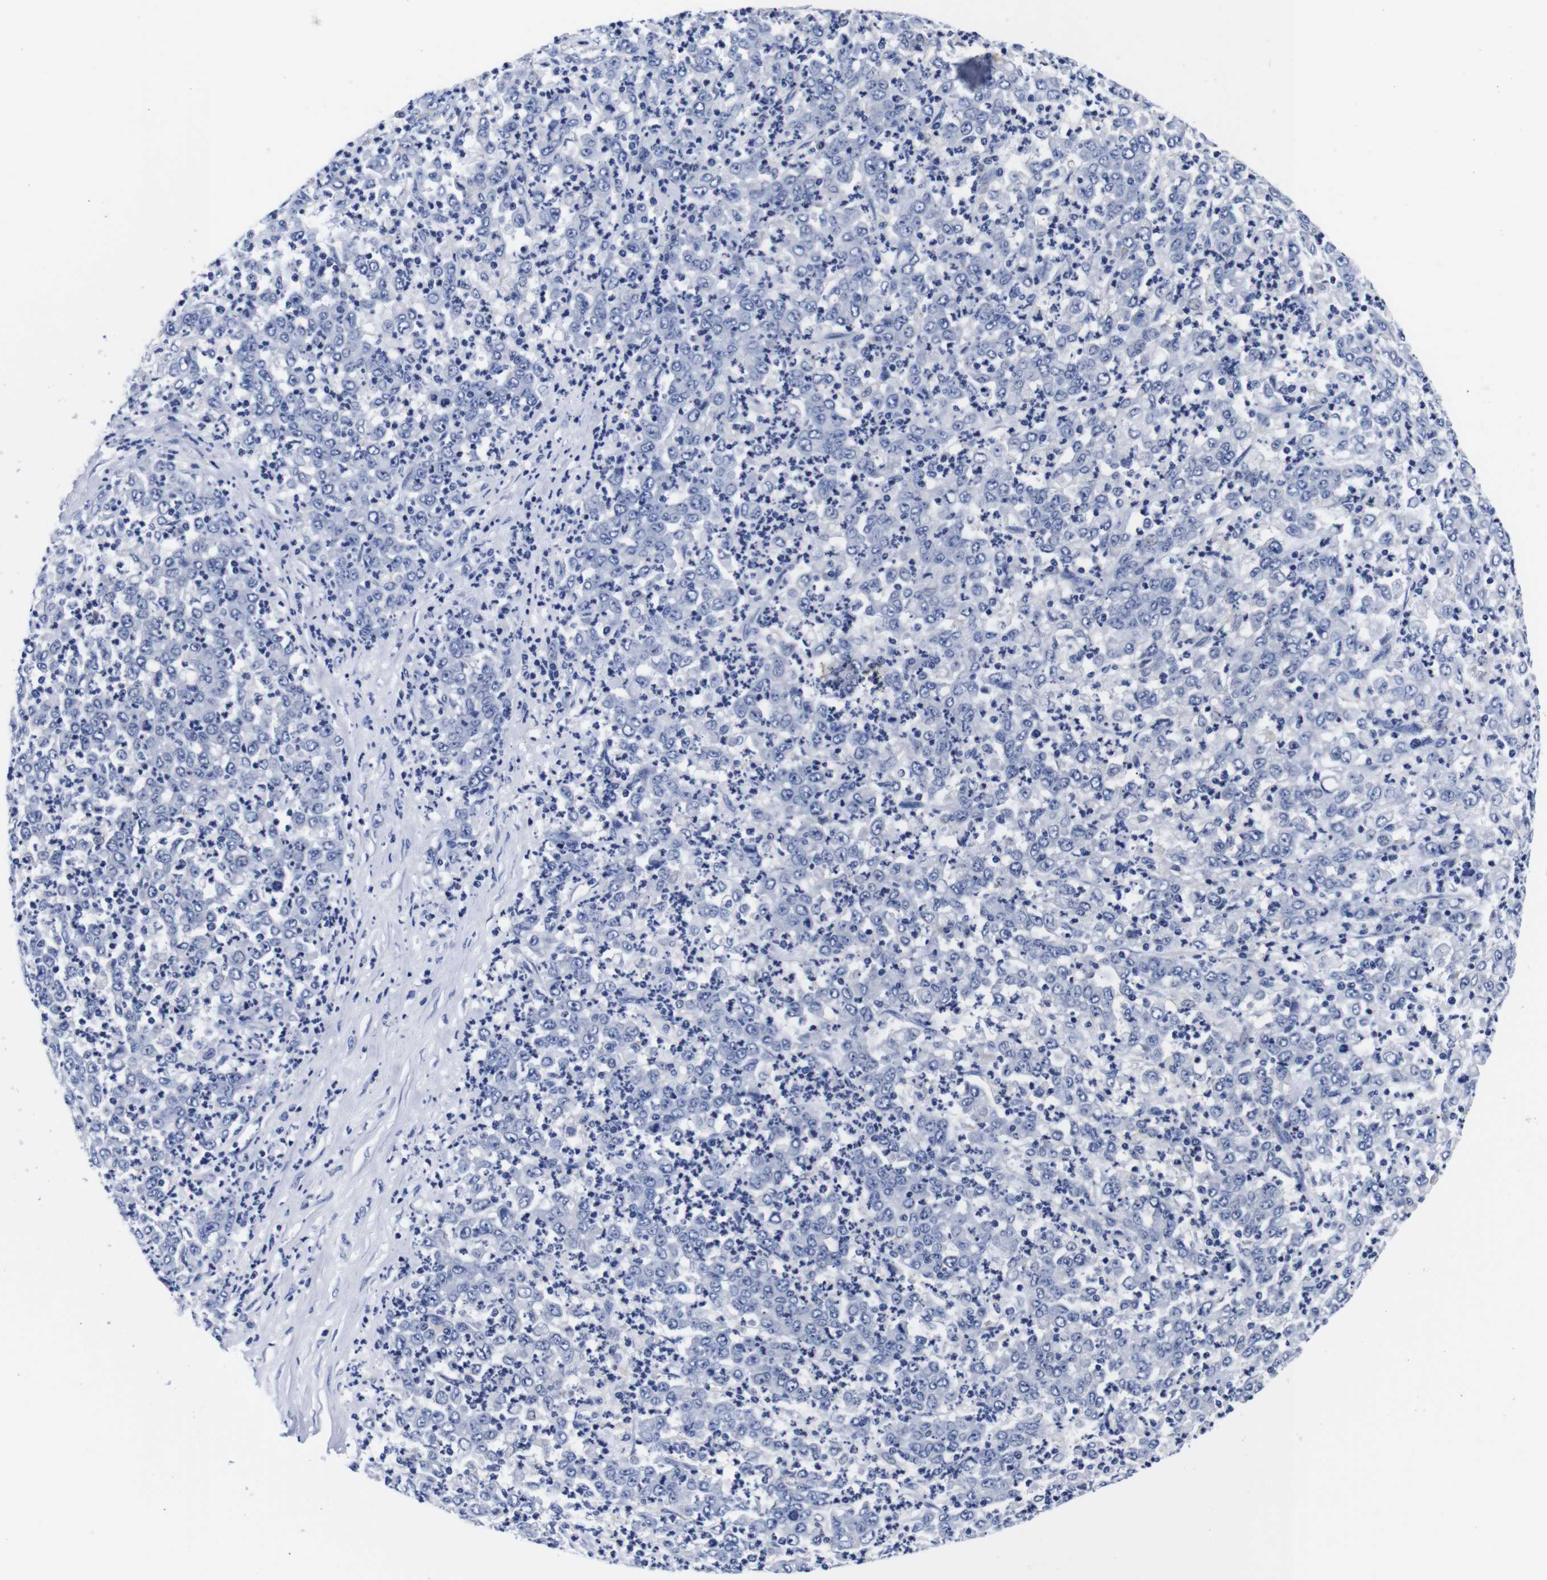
{"staining": {"intensity": "negative", "quantity": "none", "location": "none"}, "tissue": "stomach cancer", "cell_type": "Tumor cells", "image_type": "cancer", "snomed": [{"axis": "morphology", "description": "Adenocarcinoma, NOS"}, {"axis": "topography", "description": "Stomach, lower"}], "caption": "Immunohistochemistry (IHC) of human stomach adenocarcinoma reveals no positivity in tumor cells.", "gene": "CLEC4G", "patient": {"sex": "female", "age": 71}}